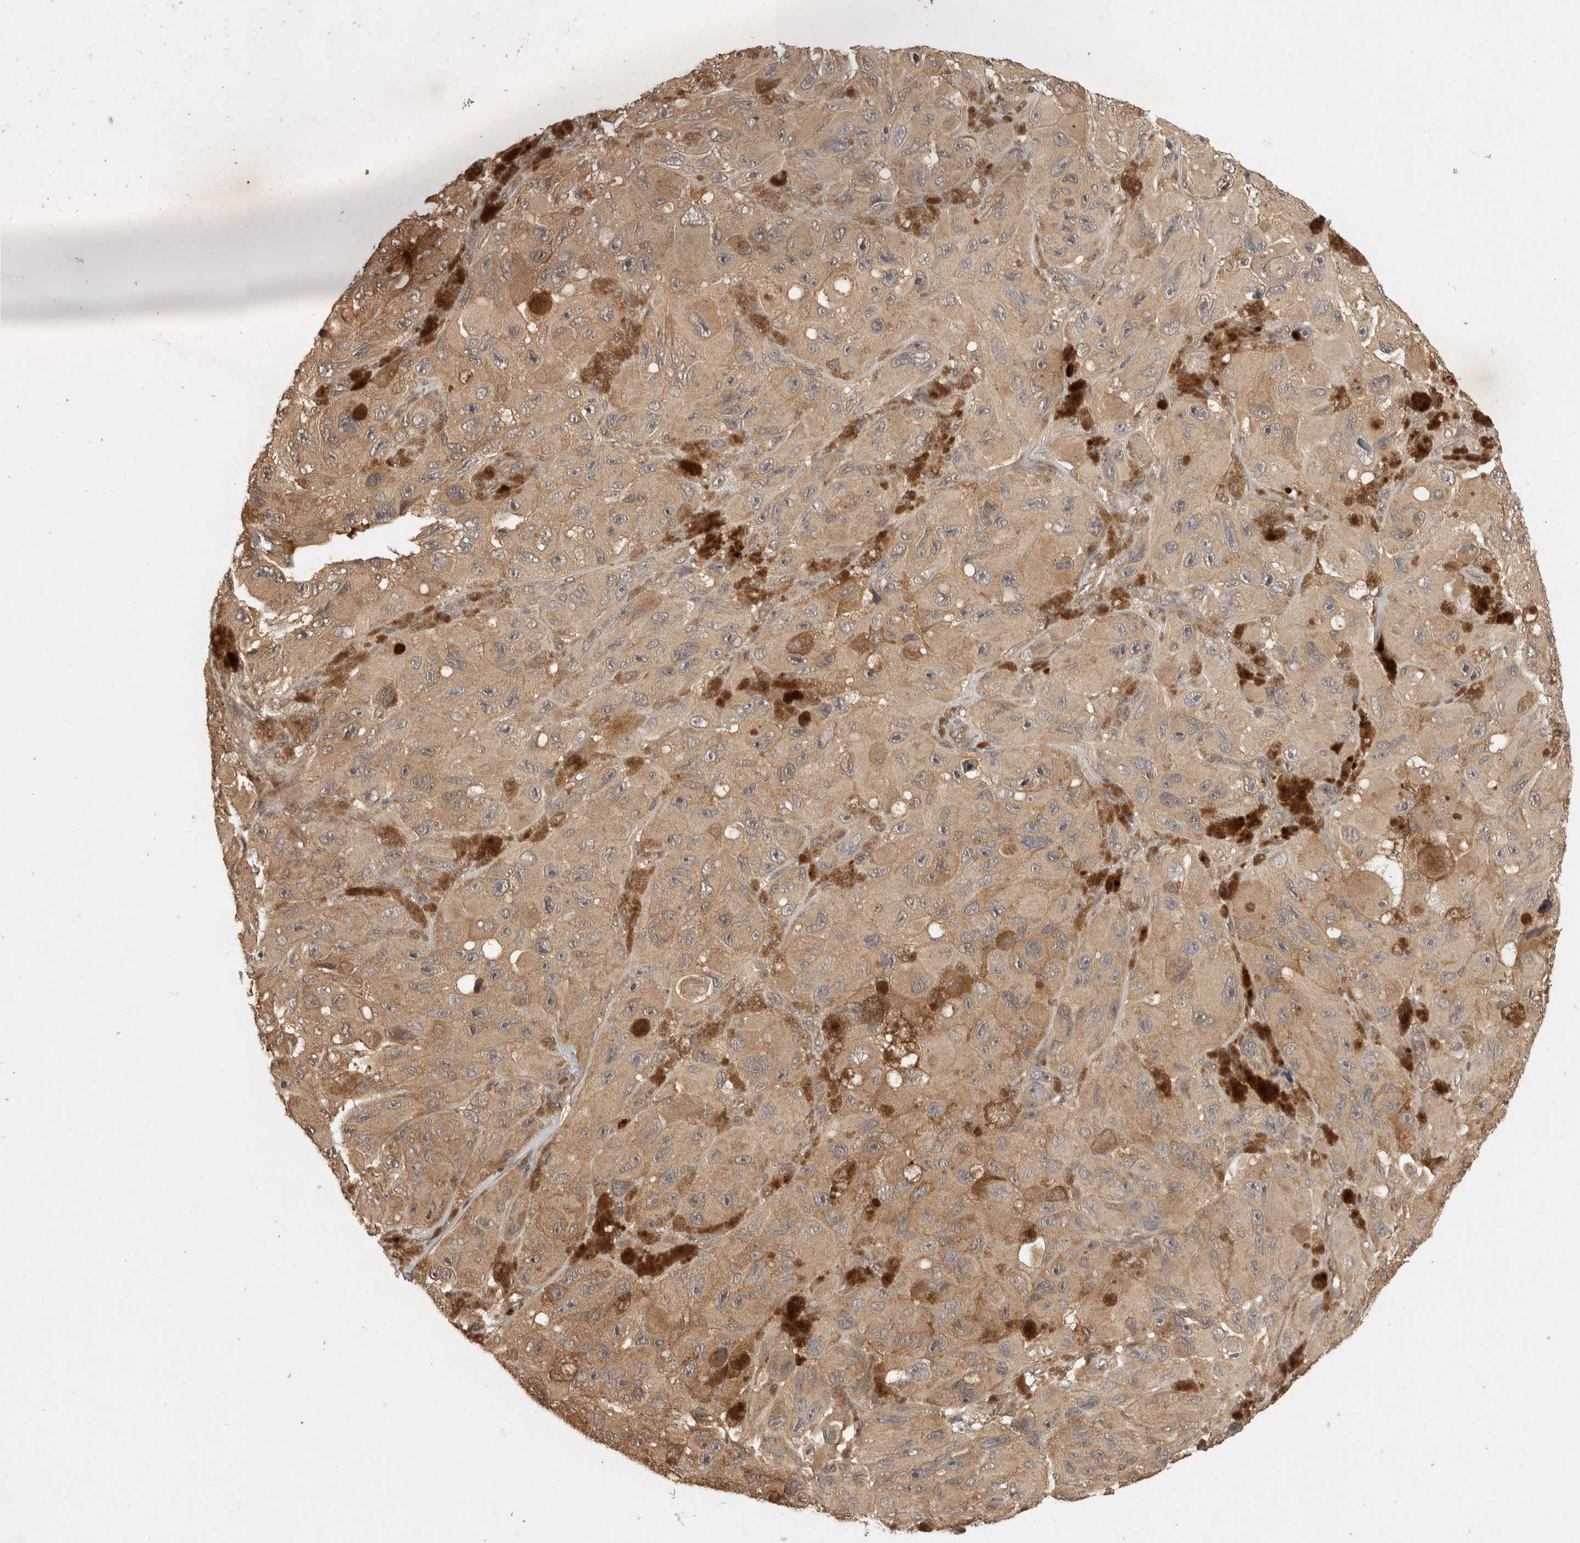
{"staining": {"intensity": "moderate", "quantity": ">75%", "location": "cytoplasmic/membranous"}, "tissue": "melanoma", "cell_type": "Tumor cells", "image_type": "cancer", "snomed": [{"axis": "morphology", "description": "Malignant melanoma, NOS"}, {"axis": "topography", "description": "Skin"}], "caption": "High-power microscopy captured an IHC histopathology image of melanoma, revealing moderate cytoplasmic/membranous positivity in about >75% of tumor cells. (IHC, brightfield microscopy, high magnification).", "gene": "PRMT3", "patient": {"sex": "female", "age": 73}}